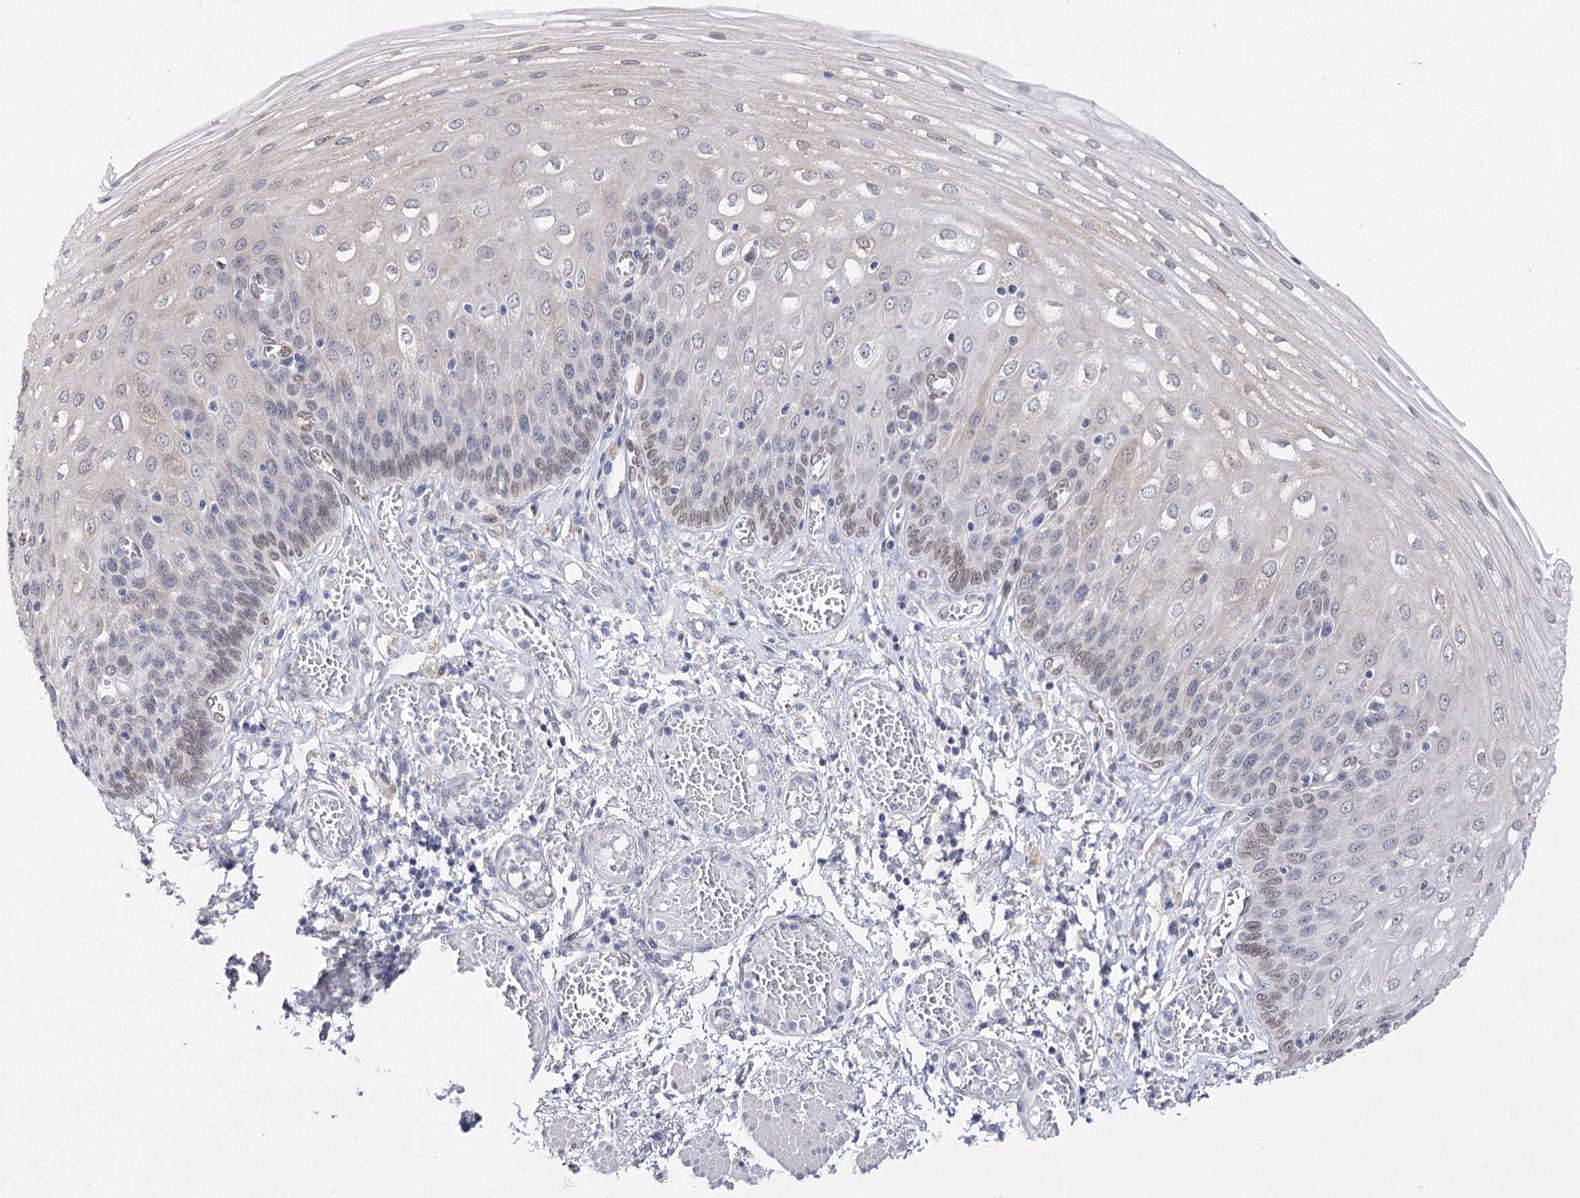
{"staining": {"intensity": "weak", "quantity": "<25%", "location": "cytoplasmic/membranous"}, "tissue": "esophagus", "cell_type": "Squamous epithelial cells", "image_type": "normal", "snomed": [{"axis": "morphology", "description": "Normal tissue, NOS"}, {"axis": "topography", "description": "Esophagus"}], "caption": "DAB immunohistochemical staining of benign human esophagus reveals no significant expression in squamous epithelial cells.", "gene": "TMEM201", "patient": {"sex": "male", "age": 81}}